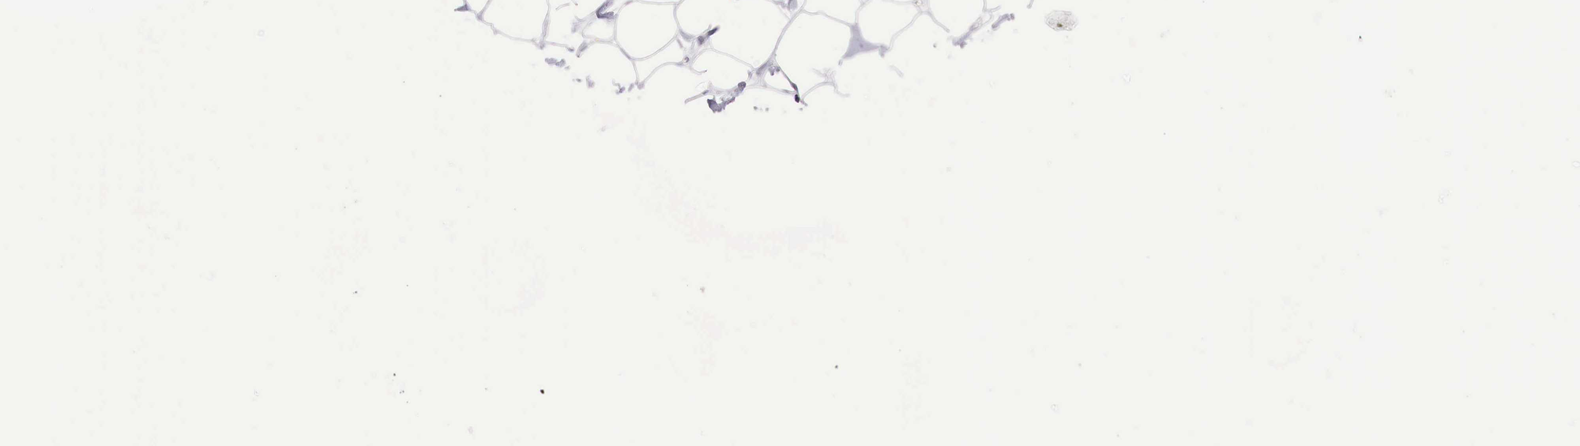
{"staining": {"intensity": "negative", "quantity": "none", "location": "none"}, "tissue": "adipose tissue", "cell_type": "Adipocytes", "image_type": "normal", "snomed": [{"axis": "morphology", "description": "Normal tissue, NOS"}, {"axis": "topography", "description": "Breast"}], "caption": "Immunohistochemistry of normal human adipose tissue demonstrates no staining in adipocytes. (Immunohistochemistry (ihc), brightfield microscopy, high magnification).", "gene": "CLCN5", "patient": {"sex": "female", "age": 44}}